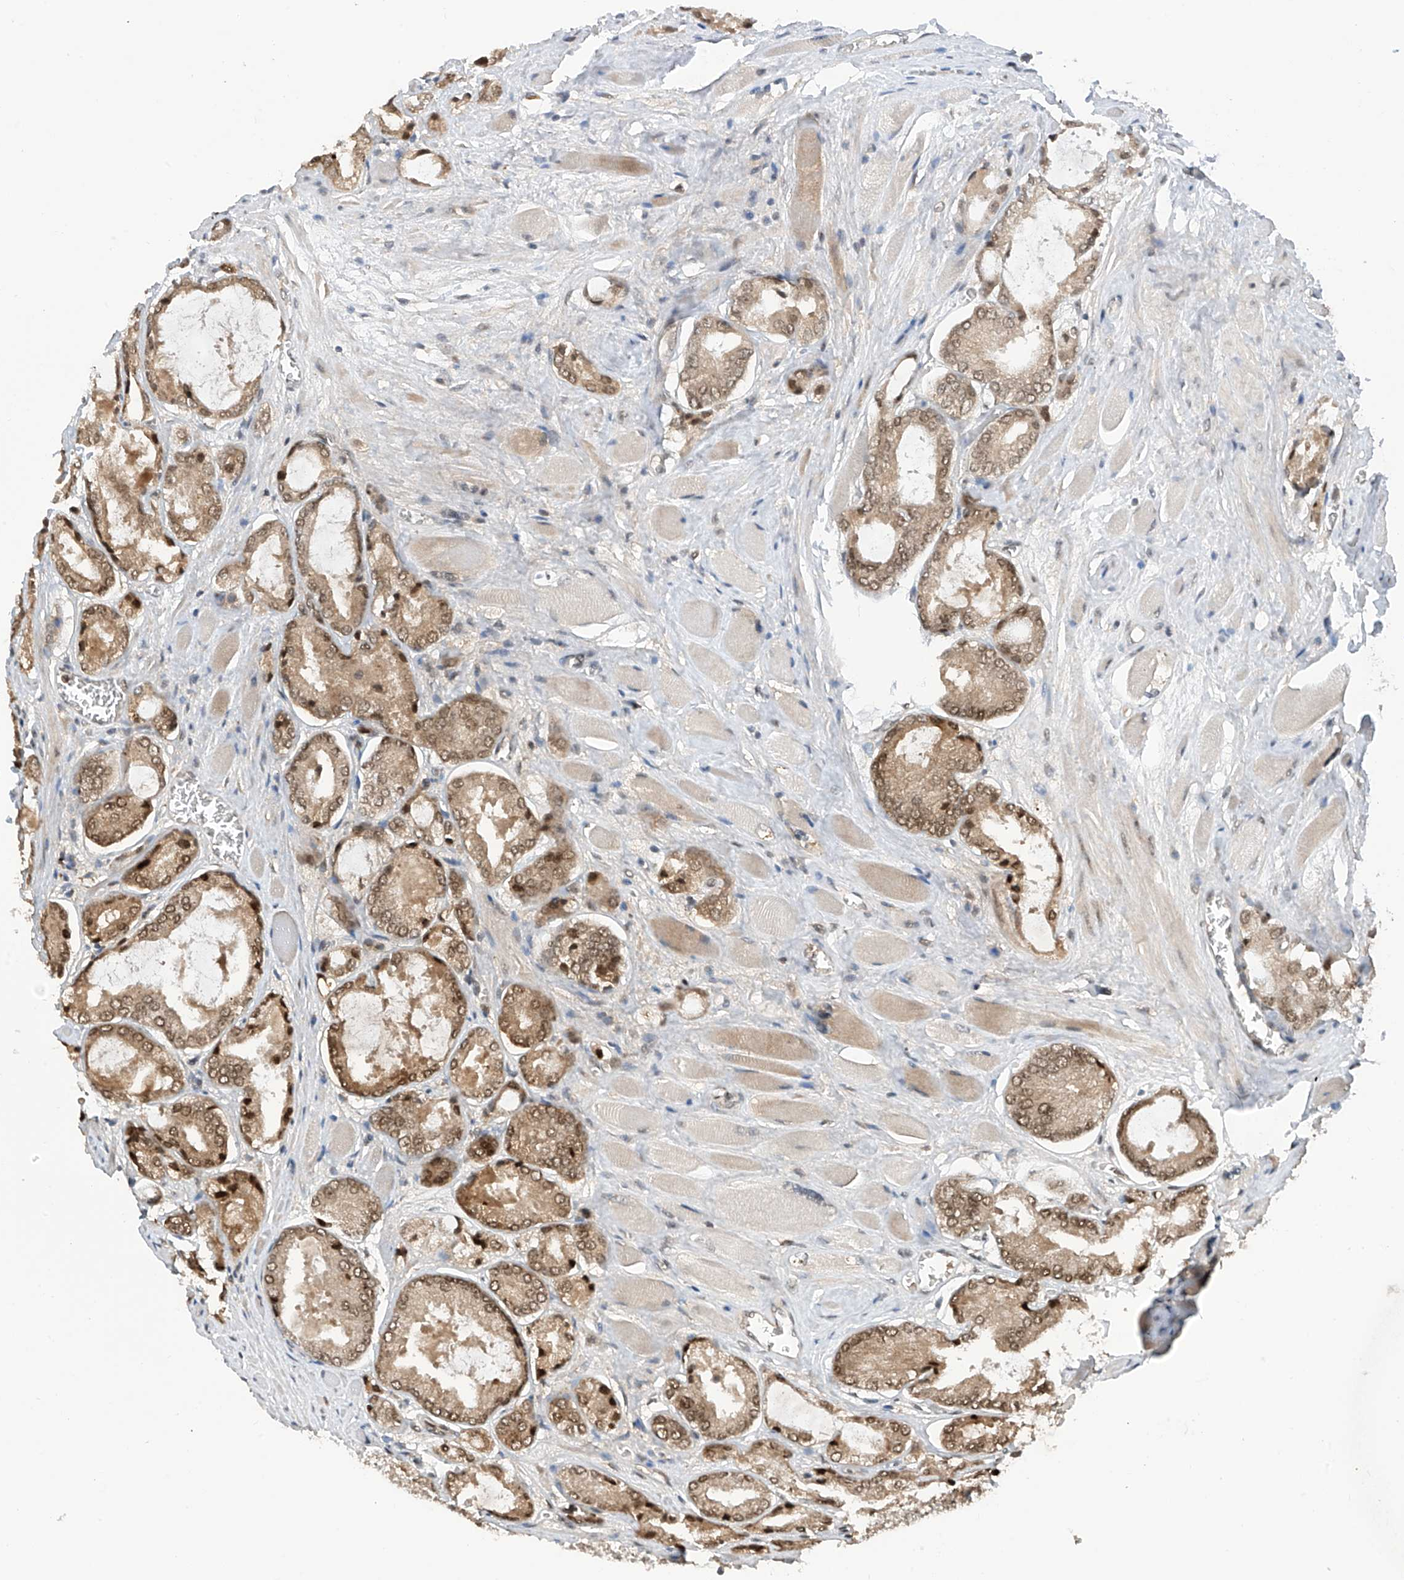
{"staining": {"intensity": "moderate", "quantity": ">75%", "location": "cytoplasmic/membranous,nuclear"}, "tissue": "prostate cancer", "cell_type": "Tumor cells", "image_type": "cancer", "snomed": [{"axis": "morphology", "description": "Adenocarcinoma, Low grade"}, {"axis": "topography", "description": "Prostate"}], "caption": "DAB (3,3'-diaminobenzidine) immunohistochemical staining of prostate cancer shows moderate cytoplasmic/membranous and nuclear protein staining in about >75% of tumor cells.", "gene": "RPAIN", "patient": {"sex": "male", "age": 67}}